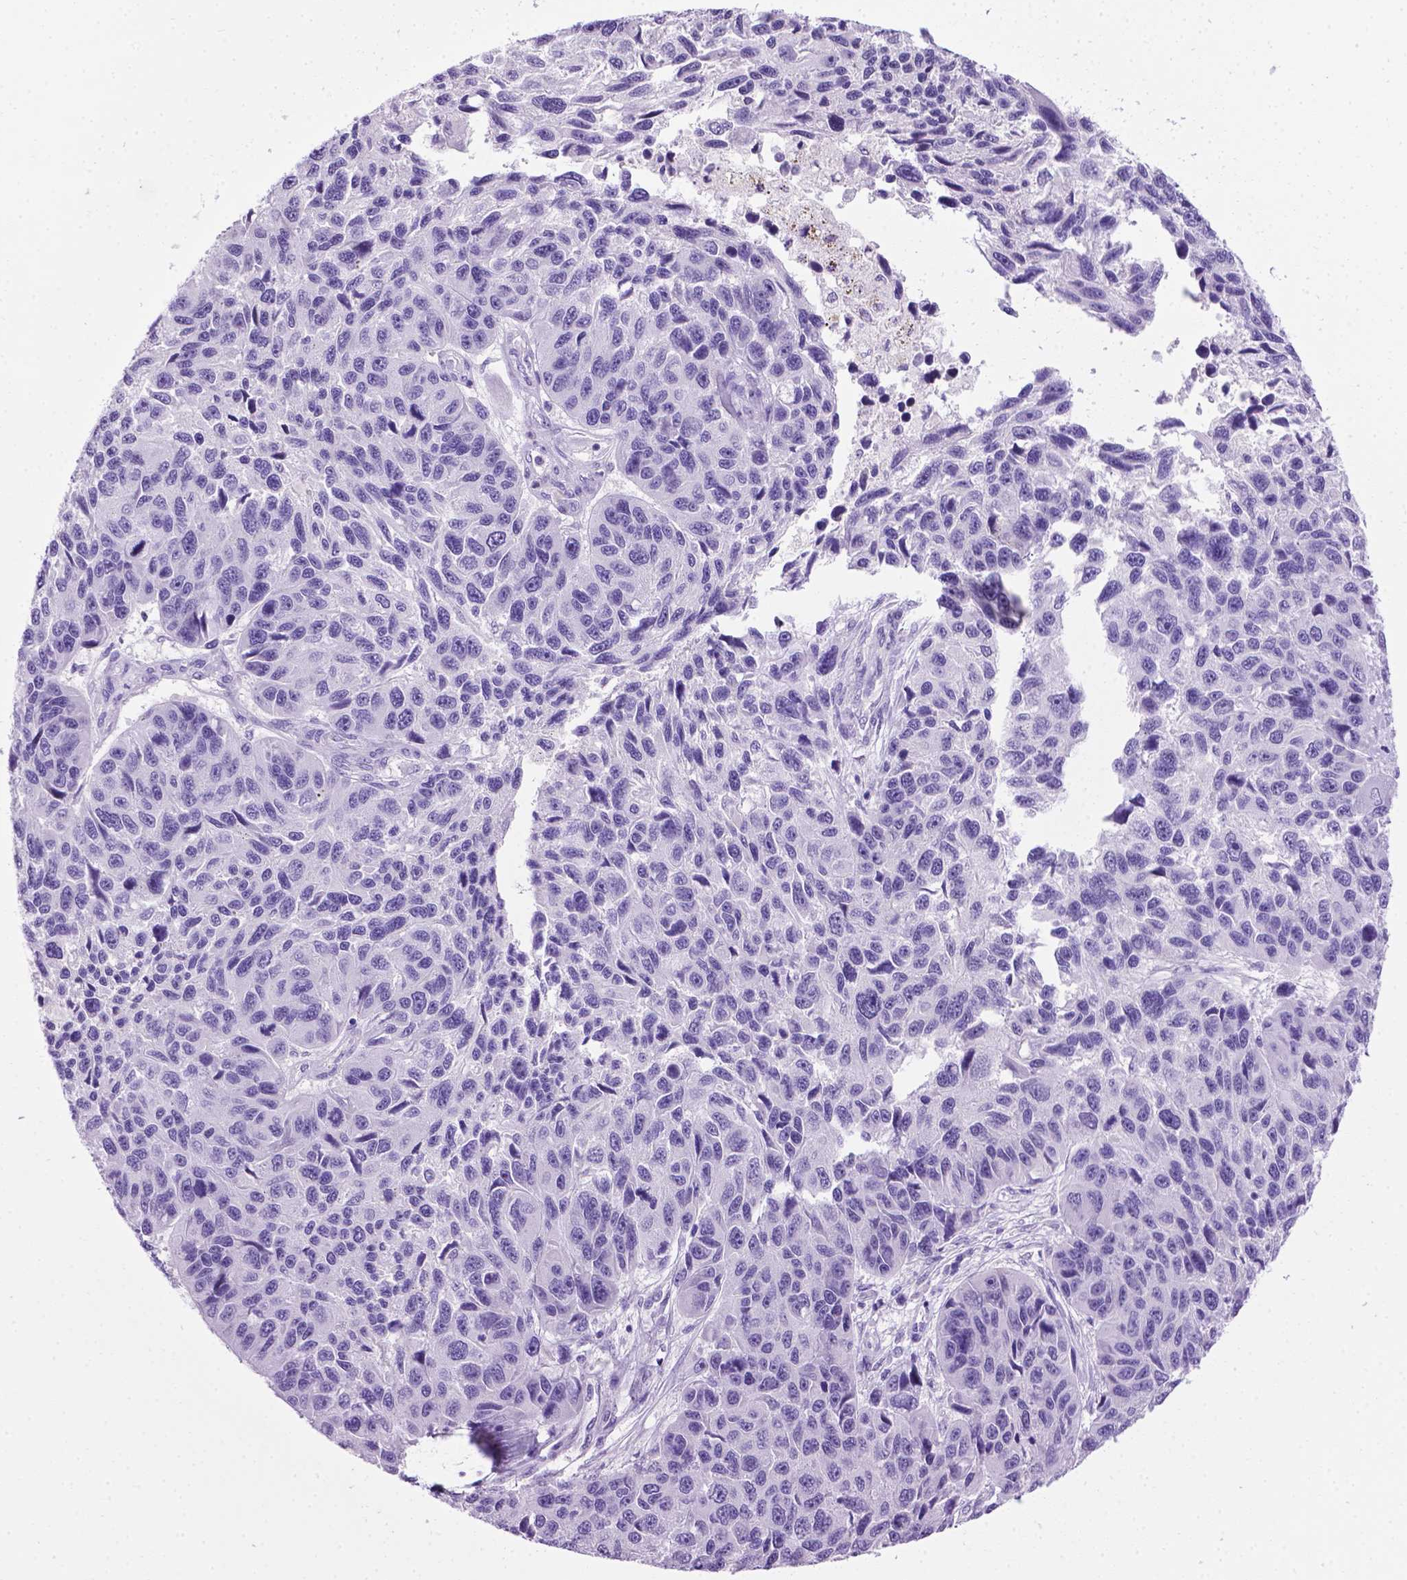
{"staining": {"intensity": "negative", "quantity": "none", "location": "none"}, "tissue": "melanoma", "cell_type": "Tumor cells", "image_type": "cancer", "snomed": [{"axis": "morphology", "description": "Malignant melanoma, NOS"}, {"axis": "topography", "description": "Skin"}], "caption": "Tumor cells show no significant protein positivity in melanoma.", "gene": "LELP1", "patient": {"sex": "male", "age": 53}}